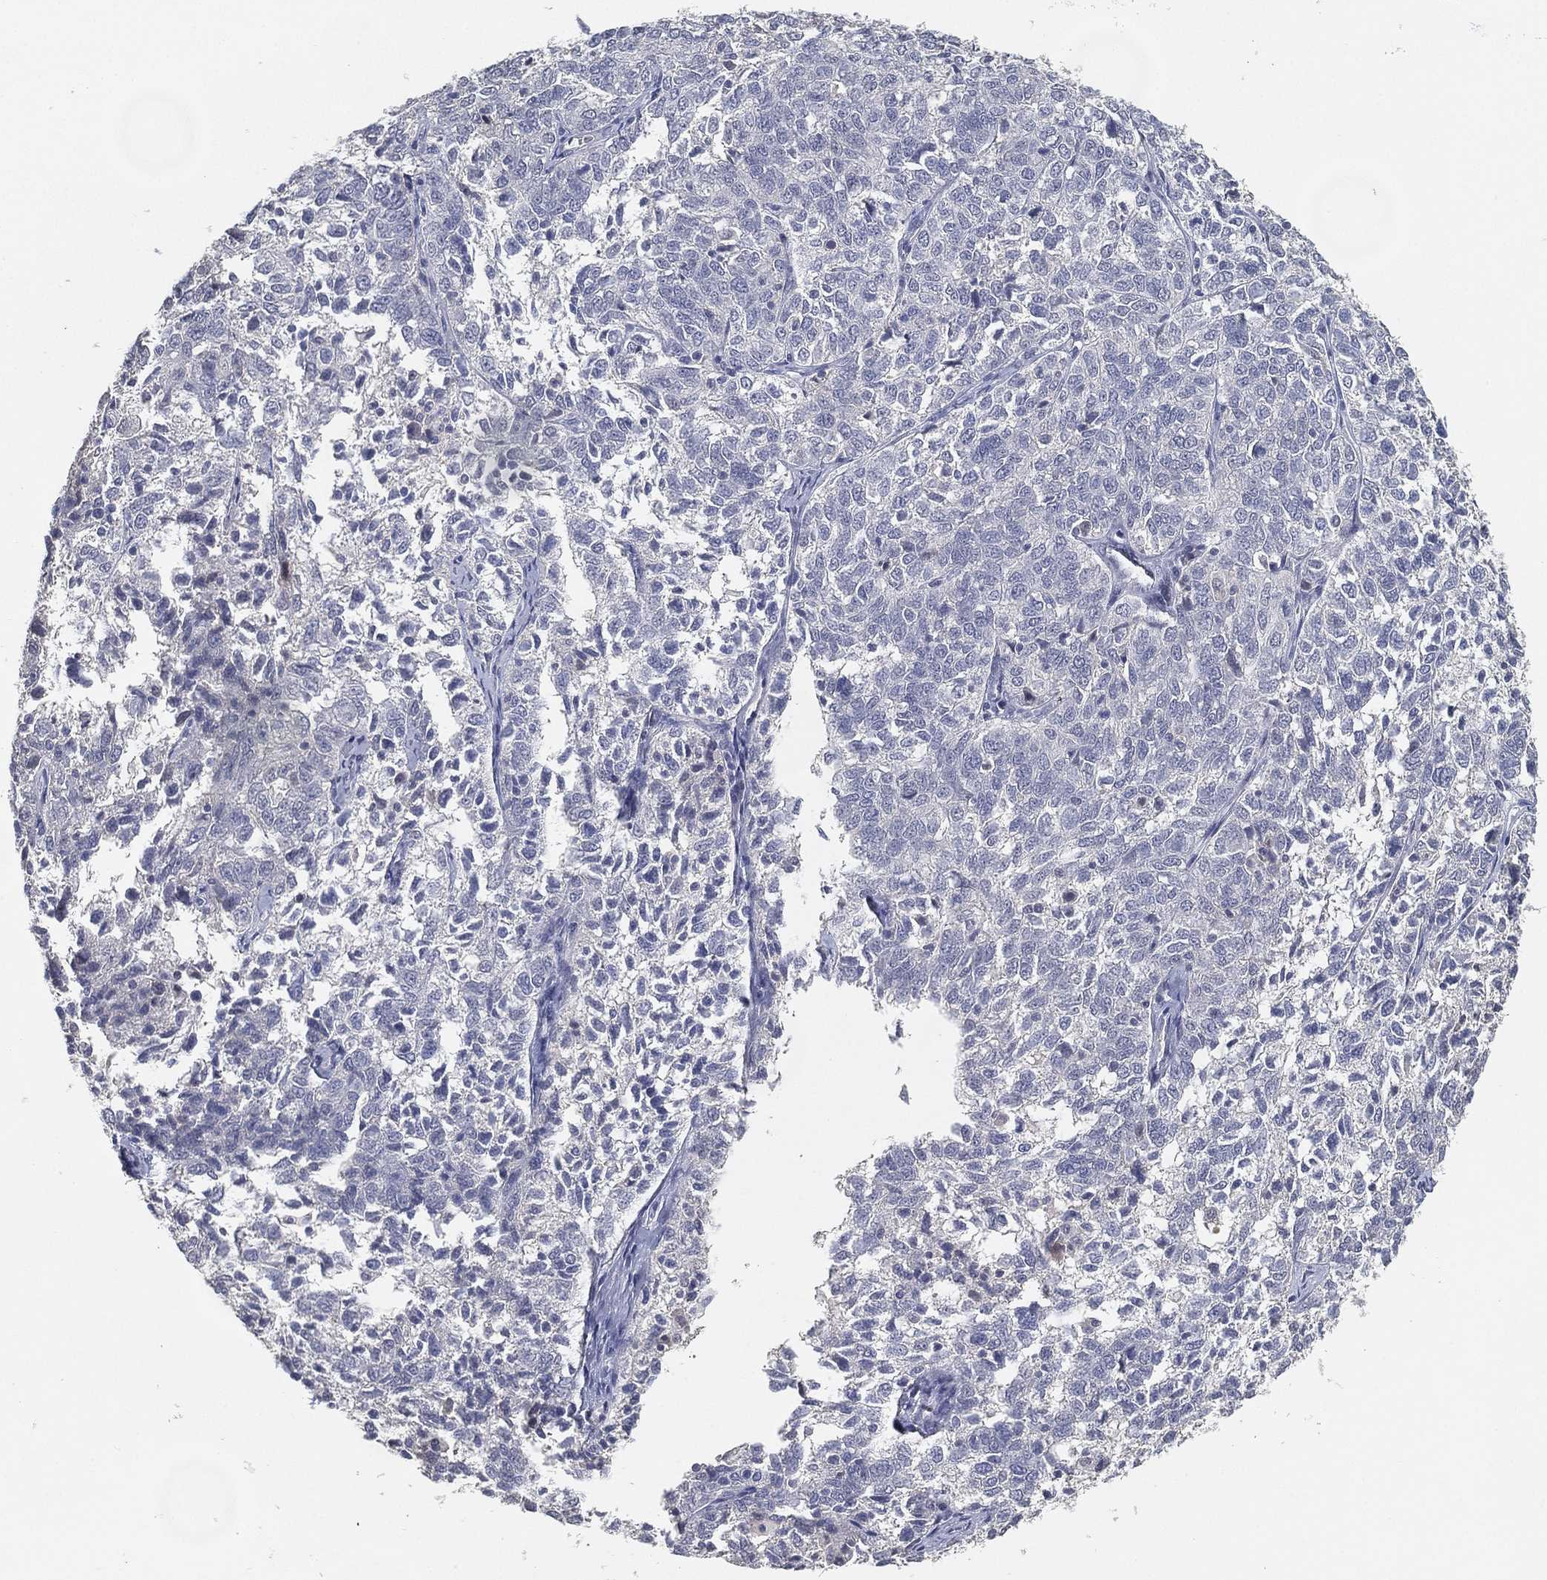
{"staining": {"intensity": "negative", "quantity": "none", "location": "none"}, "tissue": "ovarian cancer", "cell_type": "Tumor cells", "image_type": "cancer", "snomed": [{"axis": "morphology", "description": "Cystadenocarcinoma, serous, NOS"}, {"axis": "topography", "description": "Ovary"}], "caption": "Immunohistochemistry (IHC) of ovarian serous cystadenocarcinoma demonstrates no expression in tumor cells. The staining was performed using DAB to visualize the protein expression in brown, while the nuclei were stained in blue with hematoxylin (Magnification: 20x).", "gene": "GPR61", "patient": {"sex": "female", "age": 71}}